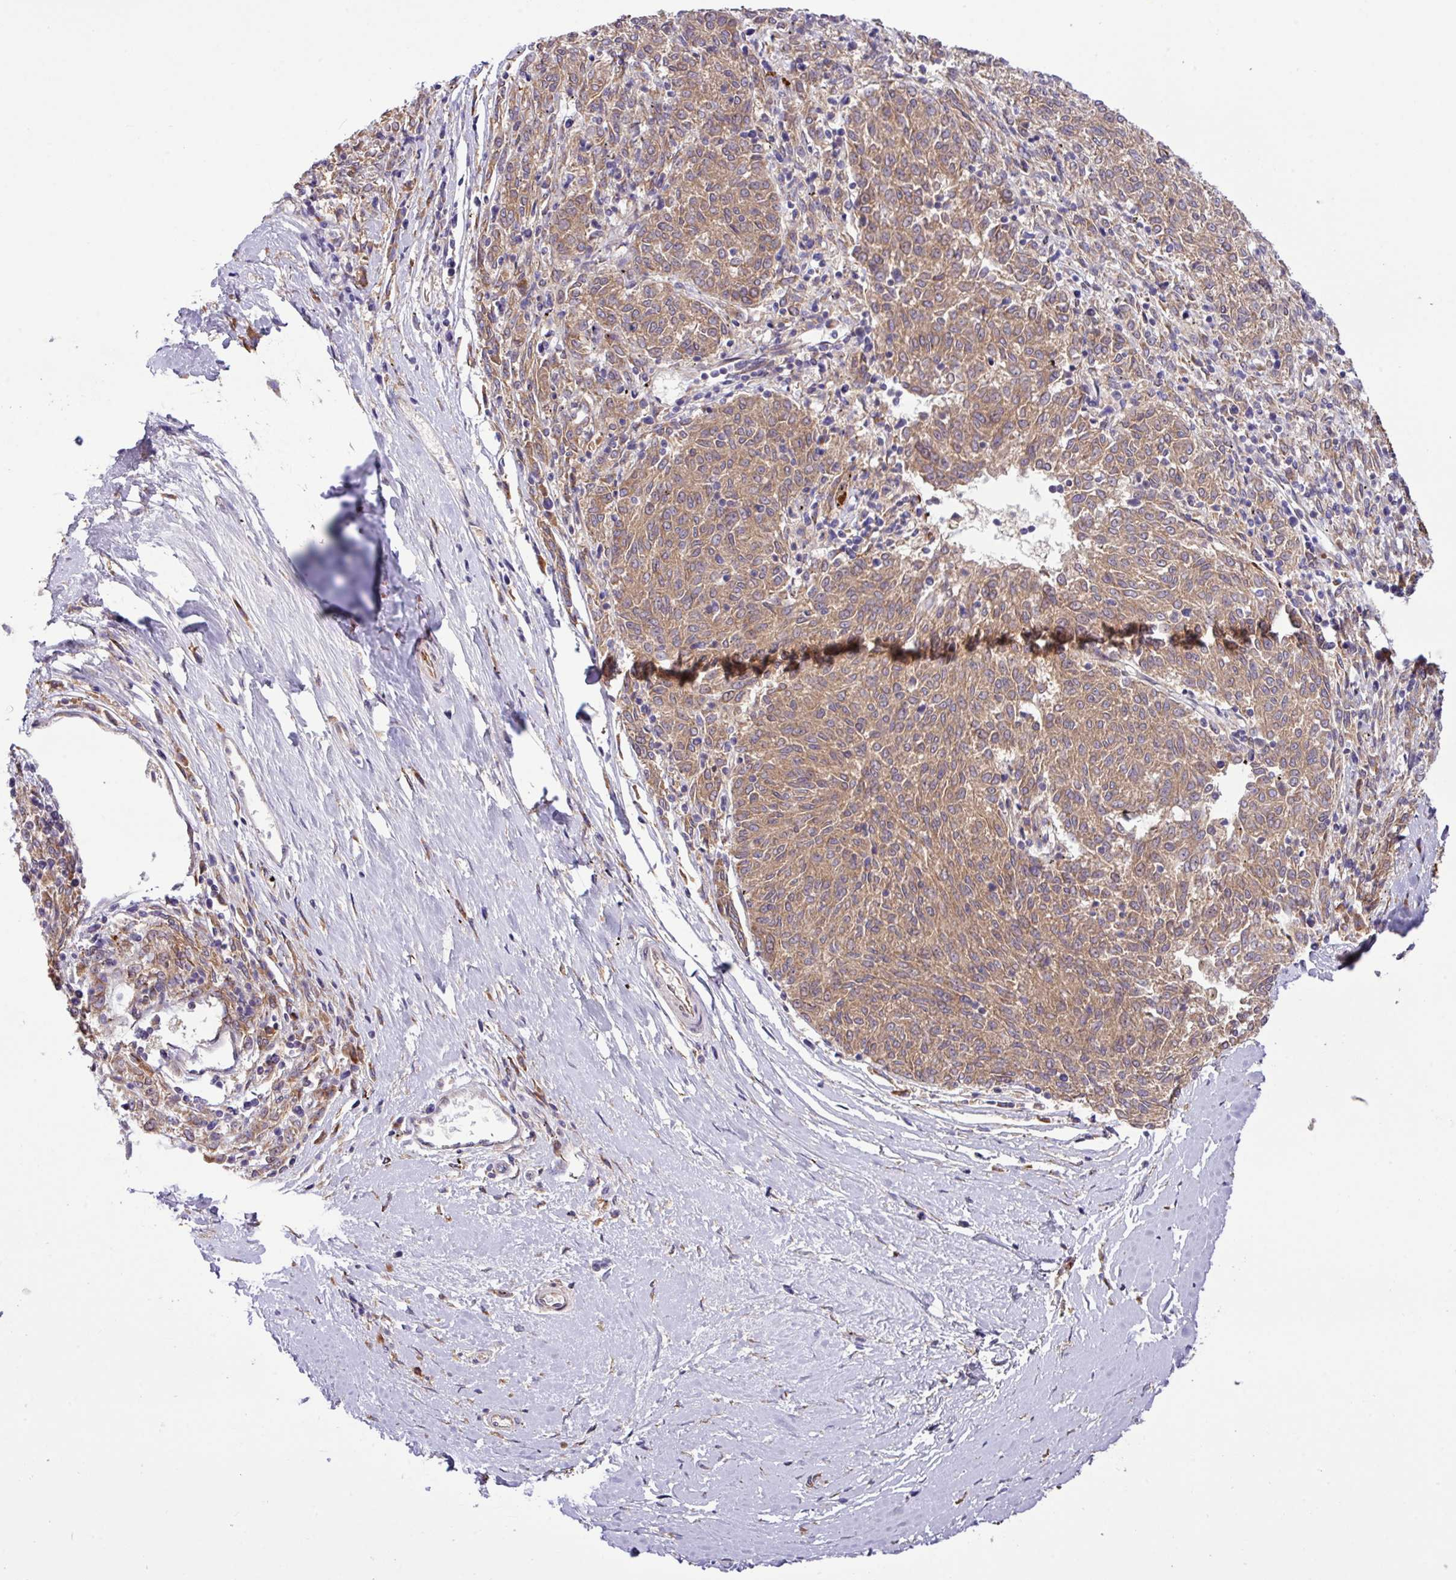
{"staining": {"intensity": "moderate", "quantity": ">75%", "location": "cytoplasmic/membranous"}, "tissue": "melanoma", "cell_type": "Tumor cells", "image_type": "cancer", "snomed": [{"axis": "morphology", "description": "Malignant melanoma, NOS"}, {"axis": "topography", "description": "Skin"}], "caption": "Protein staining by immunohistochemistry (IHC) shows moderate cytoplasmic/membranous staining in approximately >75% of tumor cells in malignant melanoma. The protein is shown in brown color, while the nuclei are stained blue.", "gene": "TM2D2", "patient": {"sex": "female", "age": 72}}